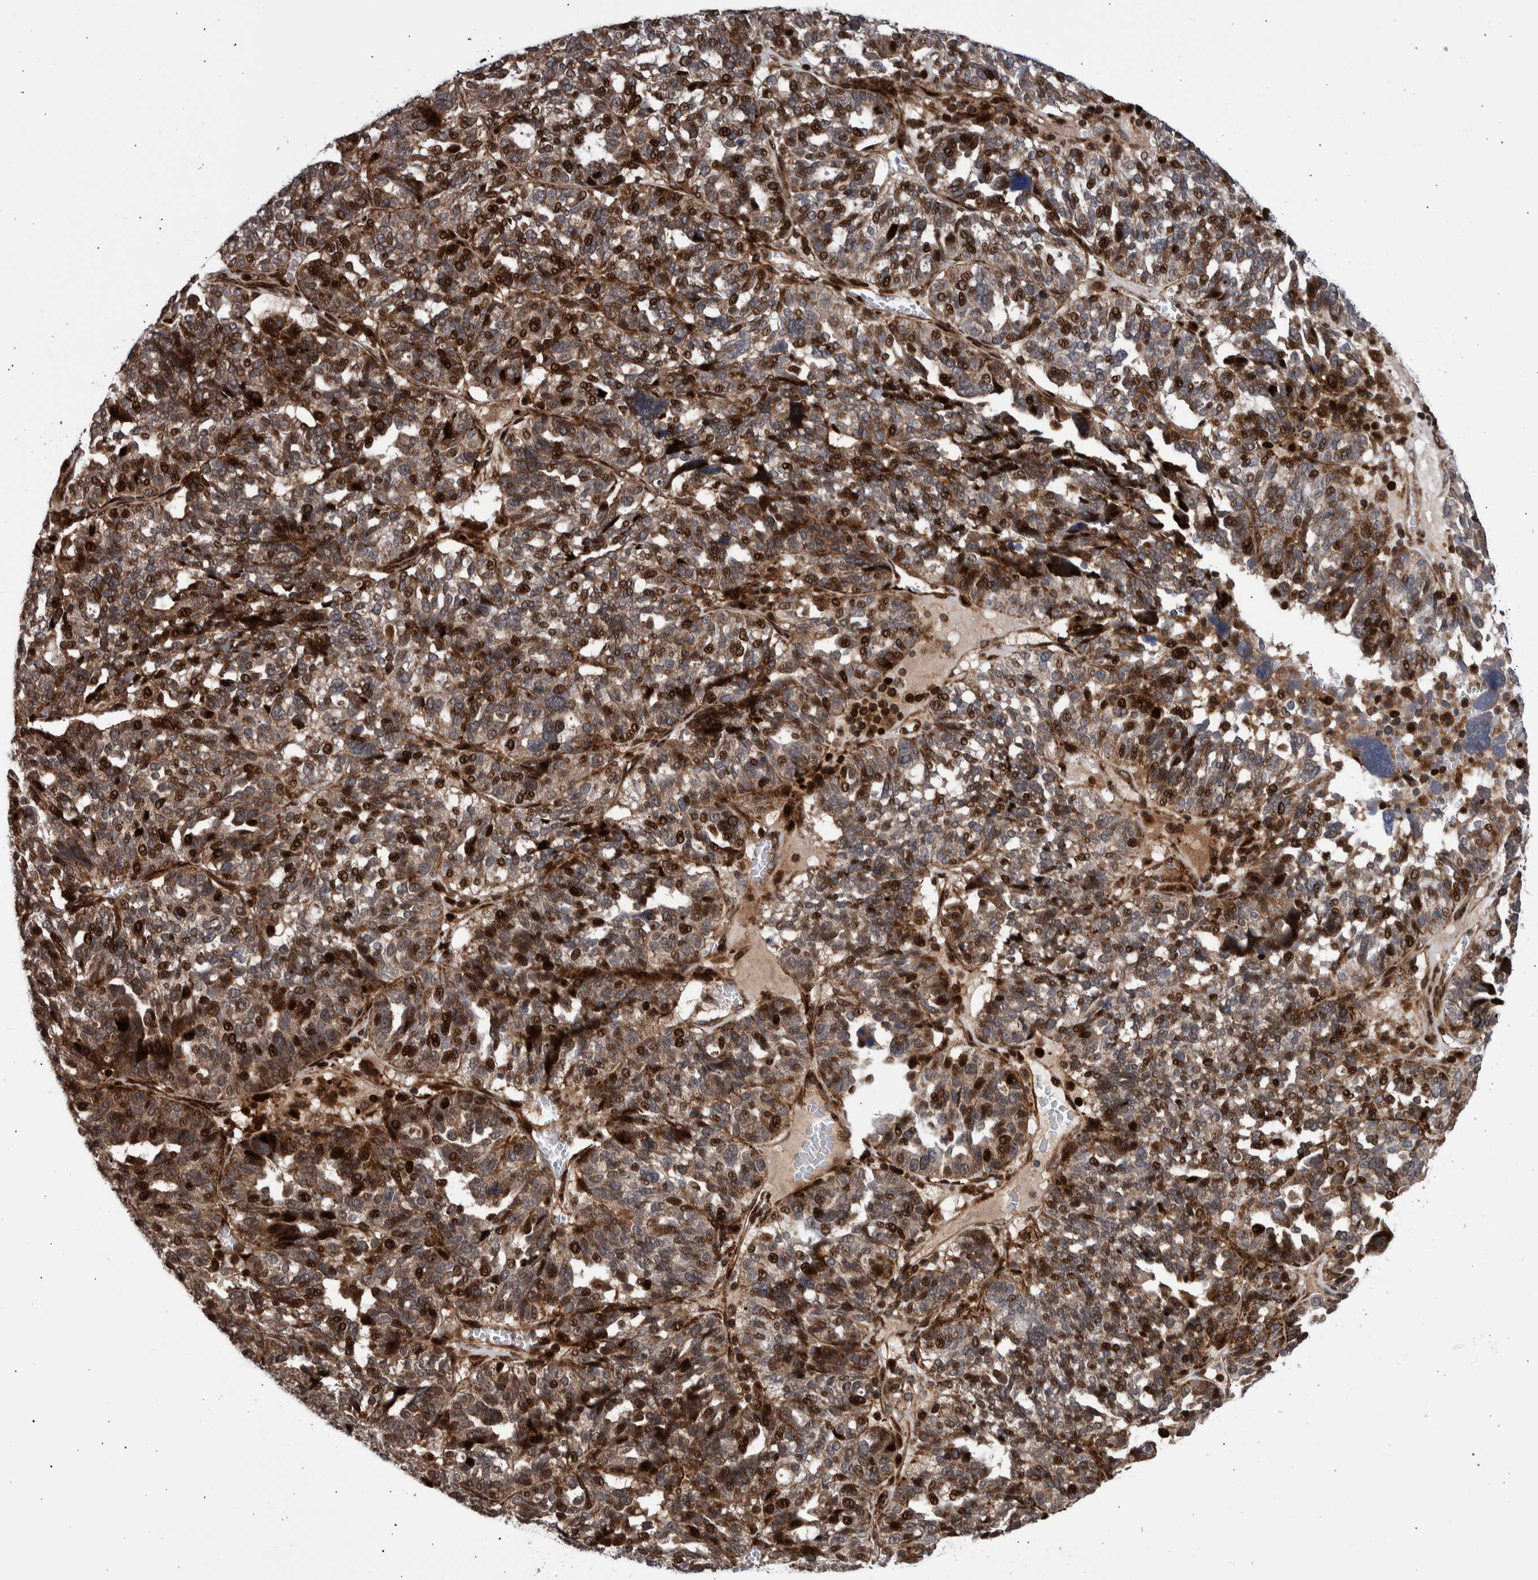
{"staining": {"intensity": "moderate", "quantity": ">75%", "location": "cytoplasmic/membranous,nuclear"}, "tissue": "ovarian cancer", "cell_type": "Tumor cells", "image_type": "cancer", "snomed": [{"axis": "morphology", "description": "Cystadenocarcinoma, serous, NOS"}, {"axis": "topography", "description": "Ovary"}], "caption": "Moderate cytoplasmic/membranous and nuclear staining is seen in about >75% of tumor cells in ovarian cancer.", "gene": "SHISA6", "patient": {"sex": "female", "age": 59}}